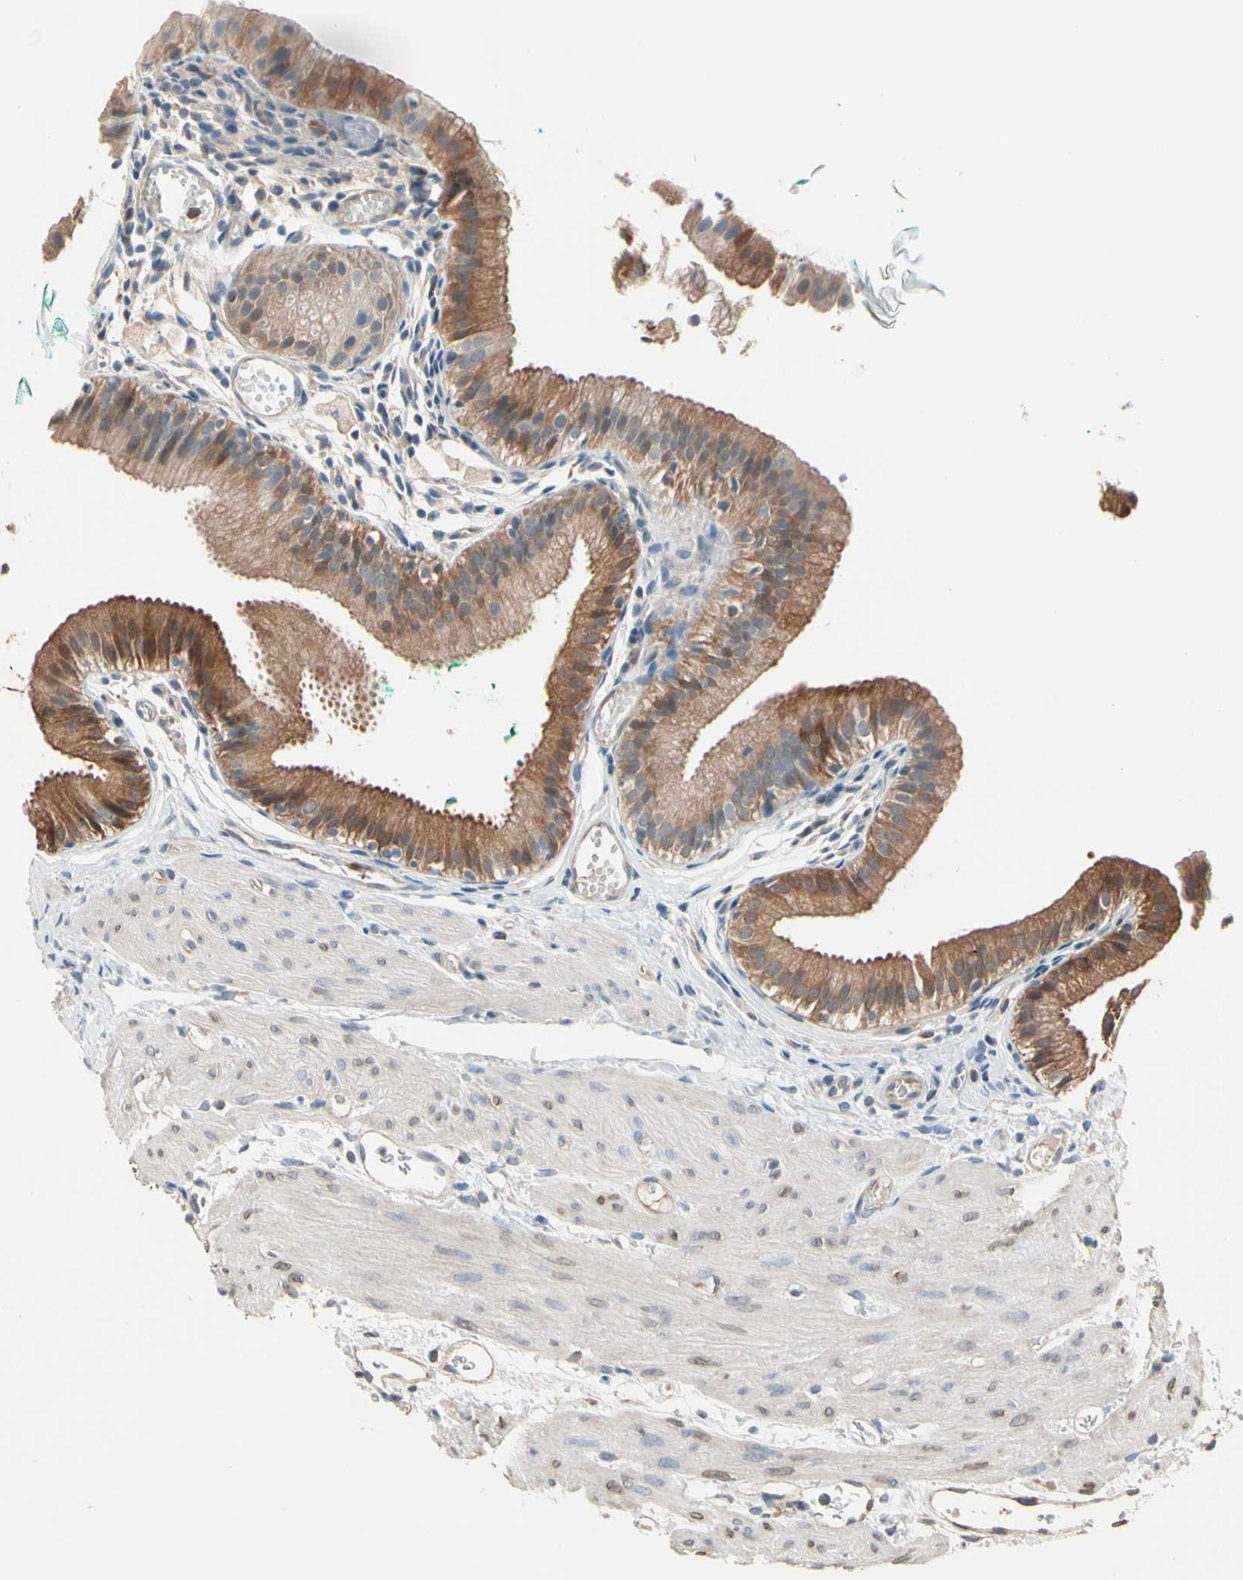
{"staining": {"intensity": "strong", "quantity": ">75%", "location": "cytoplasmic/membranous,nuclear"}, "tissue": "gallbladder", "cell_type": "Glandular cells", "image_type": "normal", "snomed": [{"axis": "morphology", "description": "Normal tissue, NOS"}, {"axis": "topography", "description": "Gallbladder"}], "caption": "IHC (DAB (3,3'-diaminobenzidine)) staining of benign human gallbladder exhibits strong cytoplasmic/membranous,nuclear protein expression in approximately >75% of glandular cells.", "gene": "BBOX1", "patient": {"sex": "female", "age": 26}}